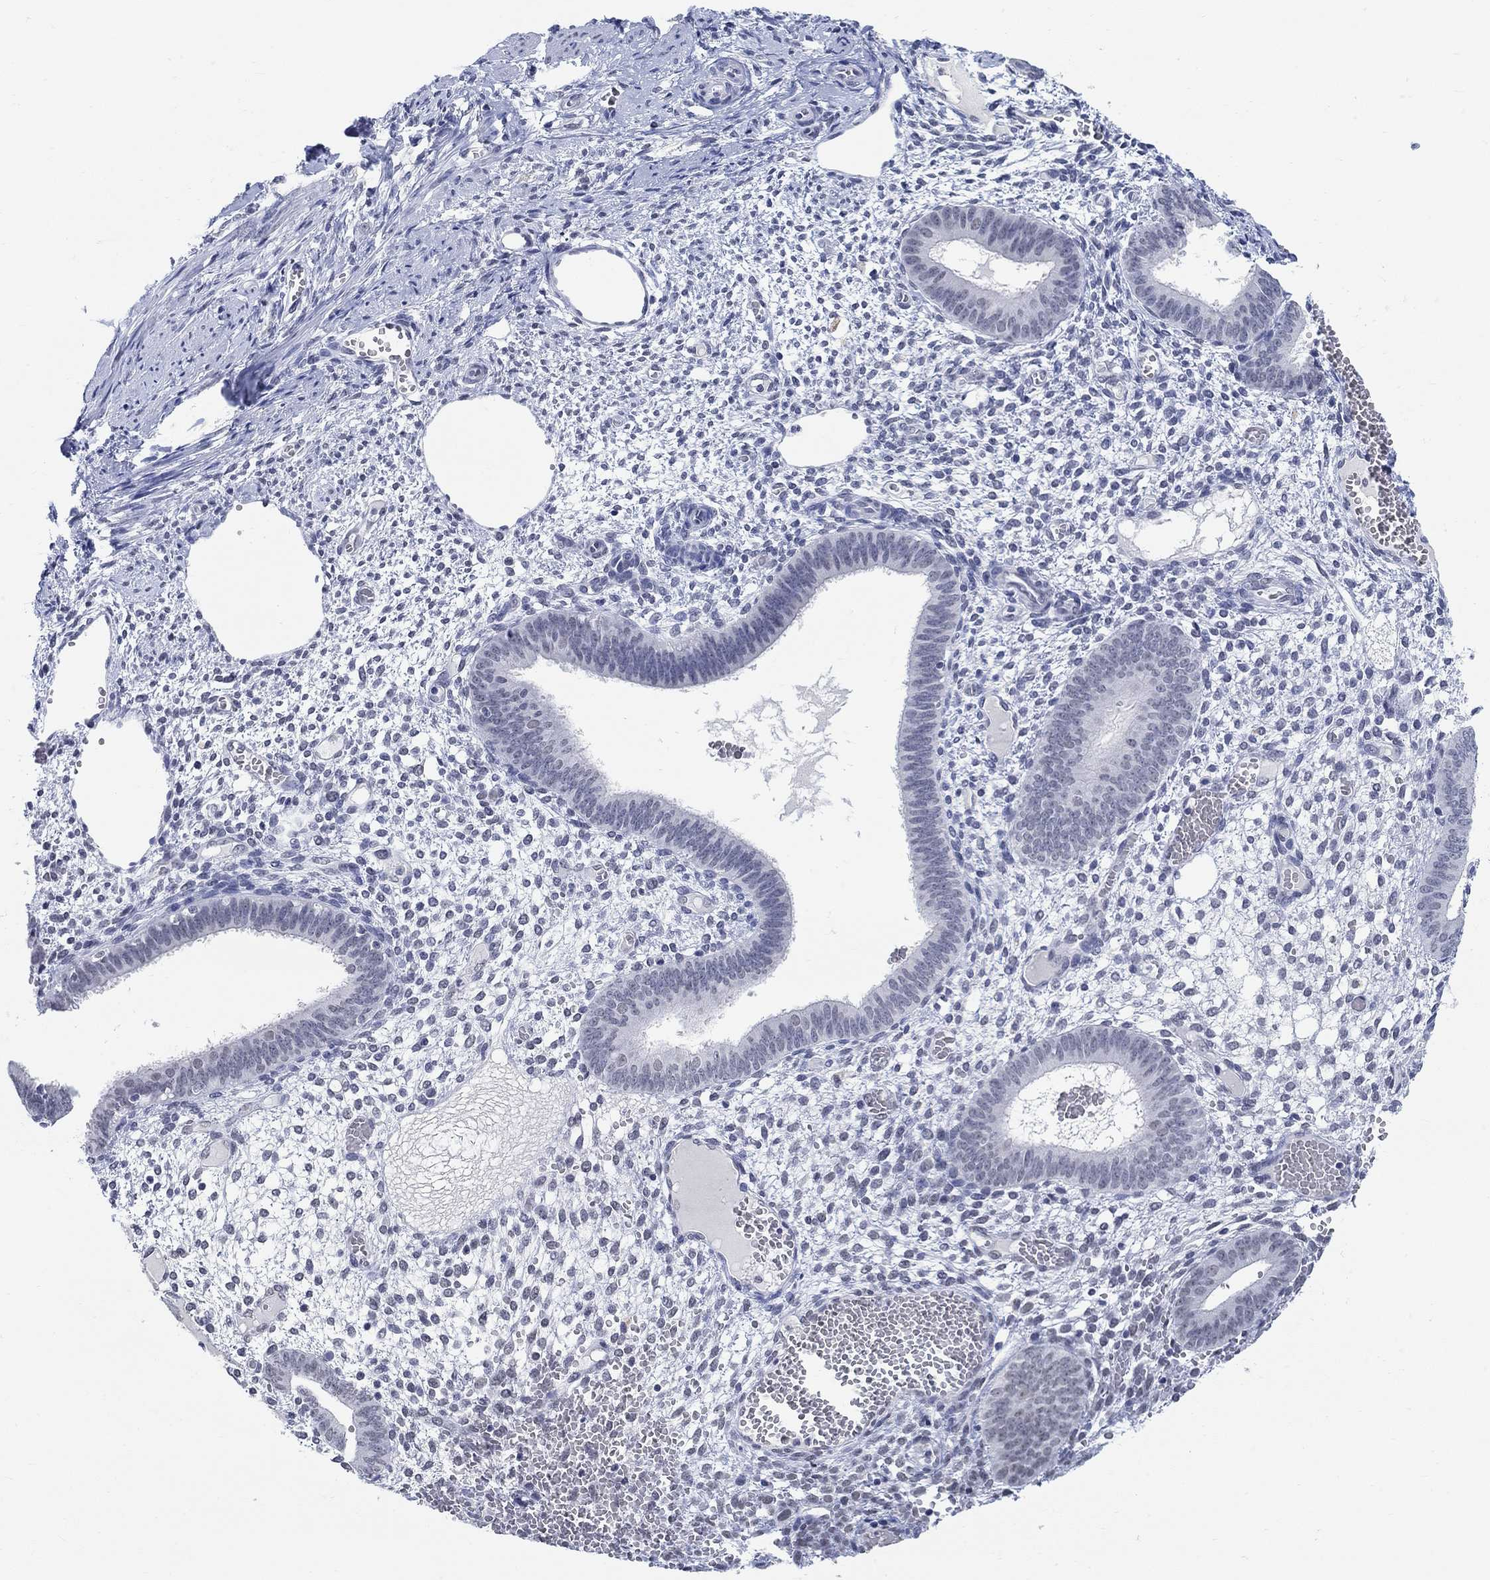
{"staining": {"intensity": "negative", "quantity": "none", "location": "none"}, "tissue": "endometrium", "cell_type": "Cells in endometrial stroma", "image_type": "normal", "snomed": [{"axis": "morphology", "description": "Normal tissue, NOS"}, {"axis": "topography", "description": "Endometrium"}], "caption": "Immunohistochemical staining of unremarkable human endometrium shows no significant staining in cells in endometrial stroma.", "gene": "ANKS1B", "patient": {"sex": "female", "age": 42}}